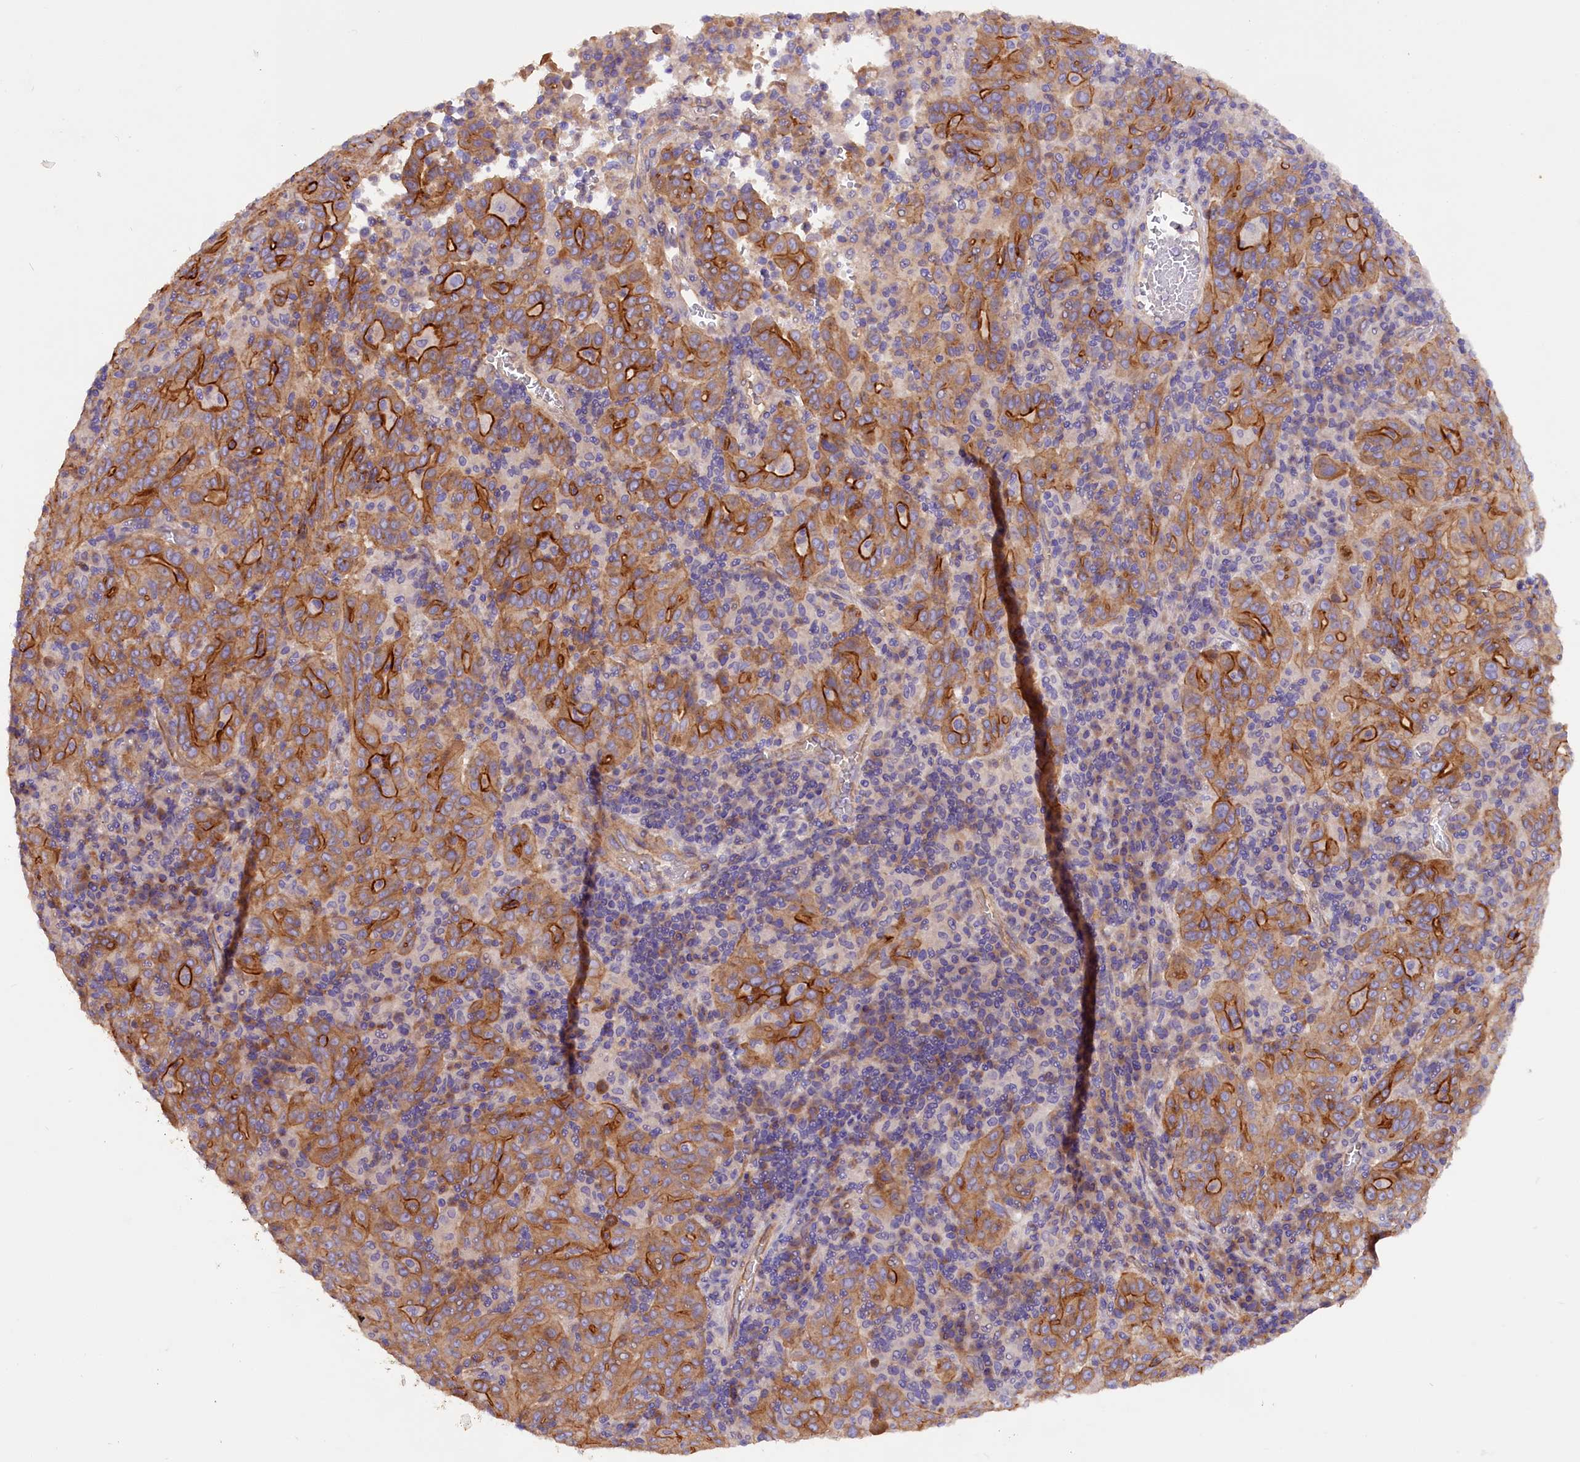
{"staining": {"intensity": "strong", "quantity": ">75%", "location": "cytoplasmic/membranous"}, "tissue": "pancreatic cancer", "cell_type": "Tumor cells", "image_type": "cancer", "snomed": [{"axis": "morphology", "description": "Adenocarcinoma, NOS"}, {"axis": "topography", "description": "Pancreas"}], "caption": "This is an image of immunohistochemistry staining of adenocarcinoma (pancreatic), which shows strong positivity in the cytoplasmic/membranous of tumor cells.", "gene": "ERMARD", "patient": {"sex": "male", "age": 63}}